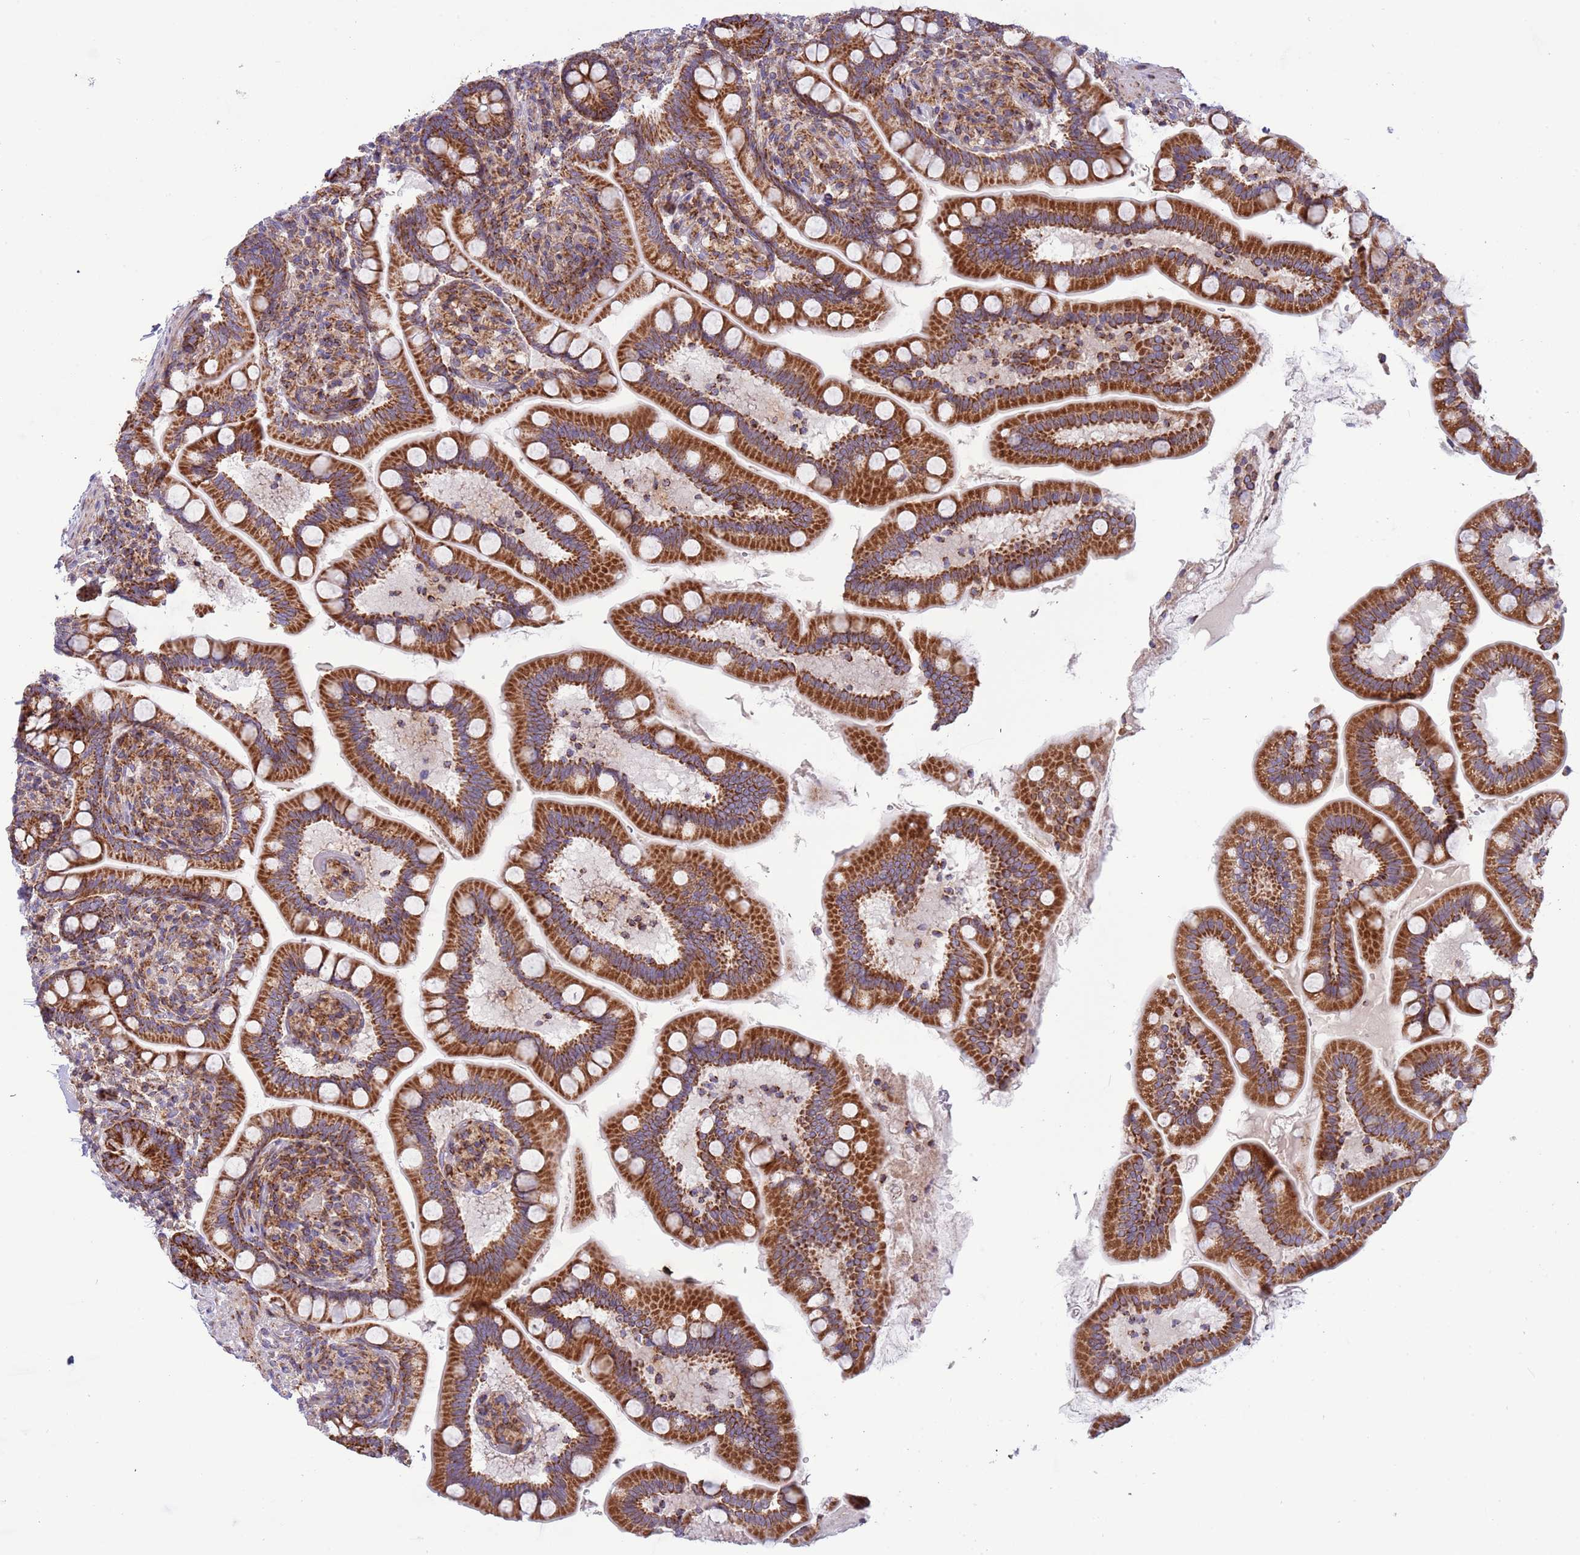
{"staining": {"intensity": "strong", "quantity": ">75%", "location": "cytoplasmic/membranous"}, "tissue": "small intestine", "cell_type": "Glandular cells", "image_type": "normal", "snomed": [{"axis": "morphology", "description": "Normal tissue, NOS"}, {"axis": "topography", "description": "Small intestine"}], "caption": "A high-resolution micrograph shows immunohistochemistry (IHC) staining of benign small intestine, which reveals strong cytoplasmic/membranous positivity in approximately >75% of glandular cells.", "gene": "IRS4", "patient": {"sex": "female", "age": 64}}